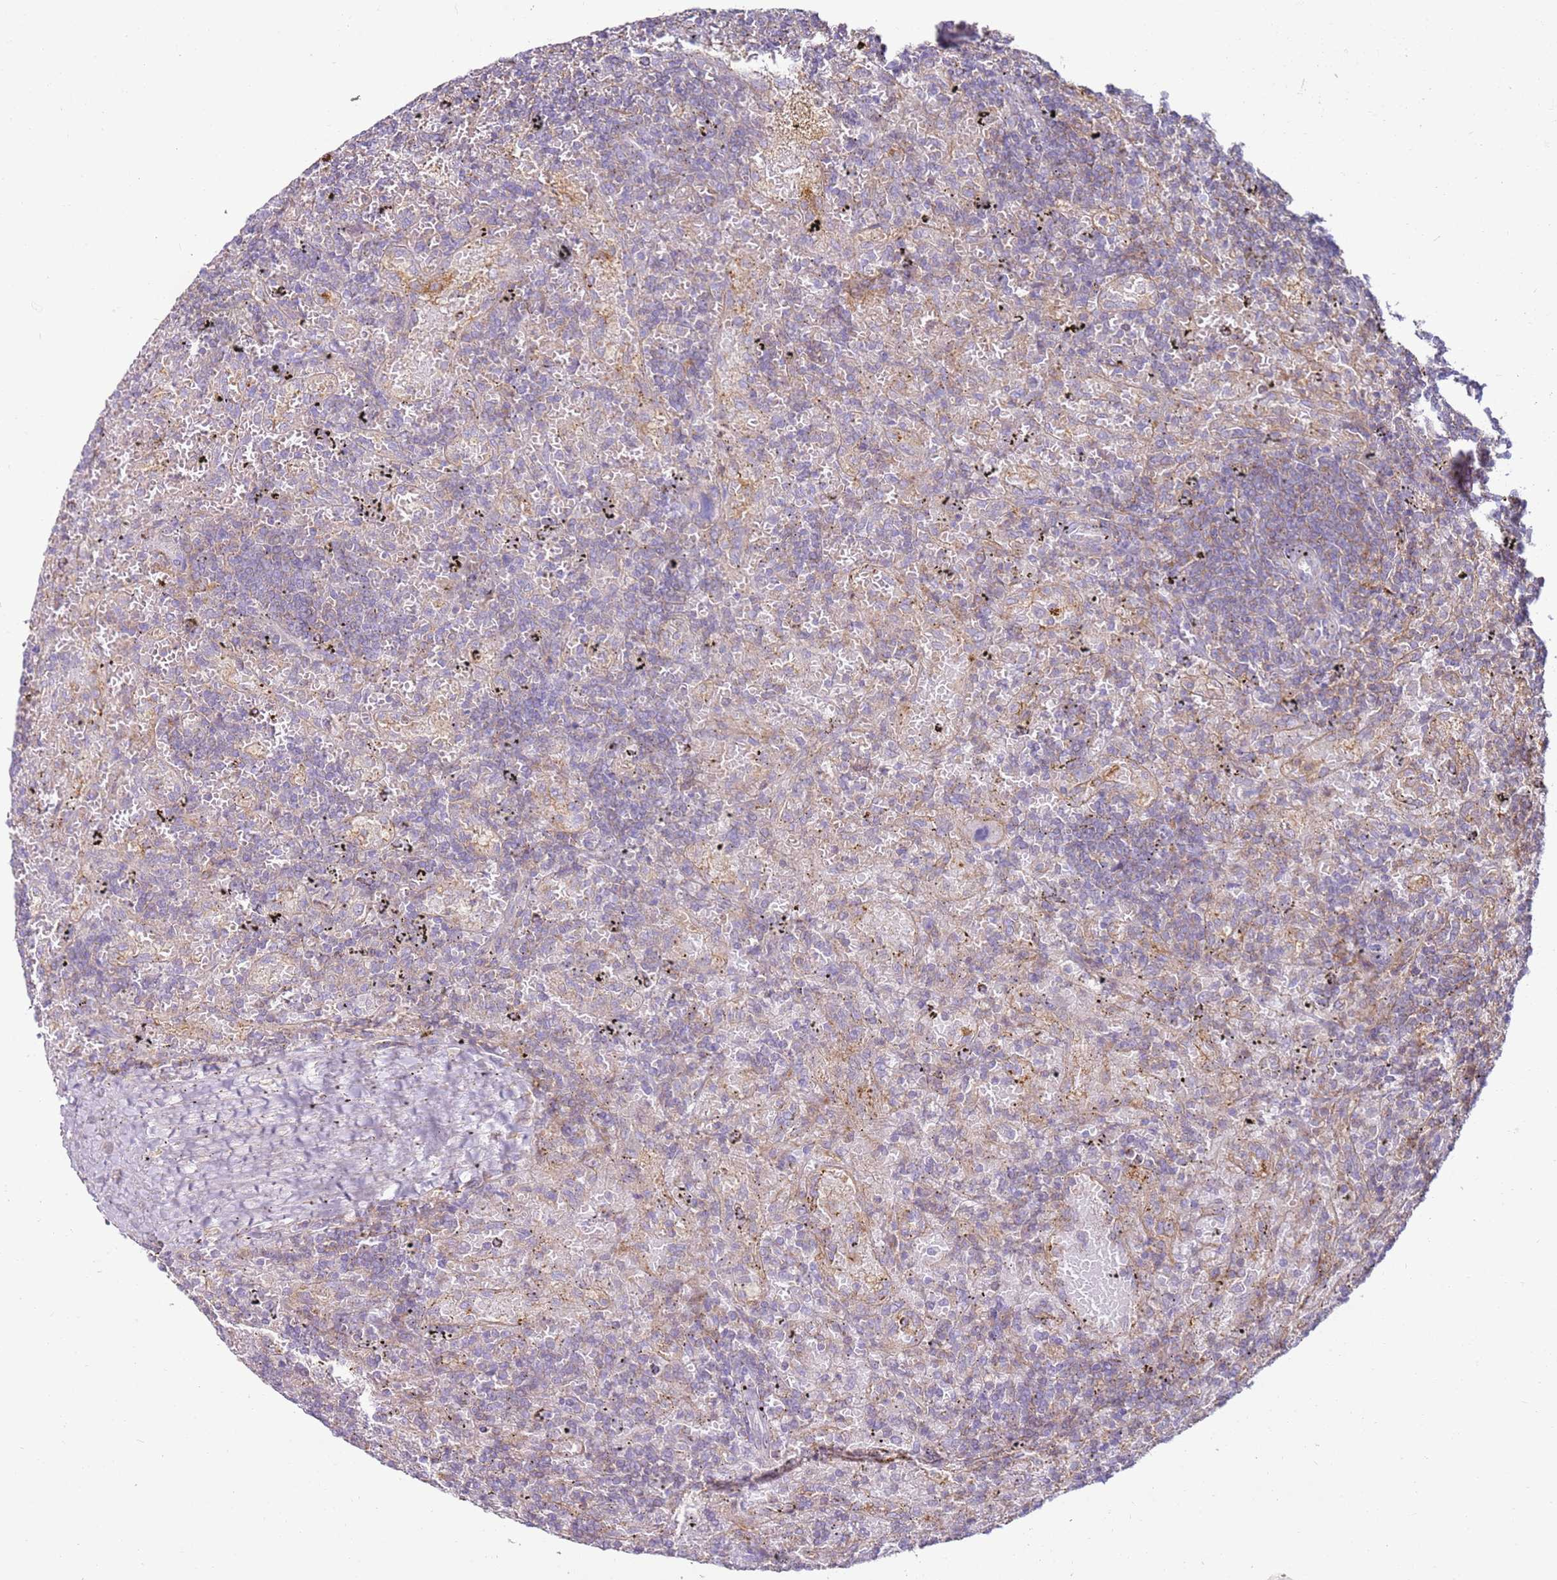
{"staining": {"intensity": "negative", "quantity": "none", "location": "none"}, "tissue": "lymphoma", "cell_type": "Tumor cells", "image_type": "cancer", "snomed": [{"axis": "morphology", "description": "Malignant lymphoma, non-Hodgkin's type, Low grade"}, {"axis": "topography", "description": "Spleen"}], "caption": "An immunohistochemistry histopathology image of malignant lymphoma, non-Hodgkin's type (low-grade) is shown. There is no staining in tumor cells of malignant lymphoma, non-Hodgkin's type (low-grade).", "gene": "FPR1", "patient": {"sex": "male", "age": 76}}